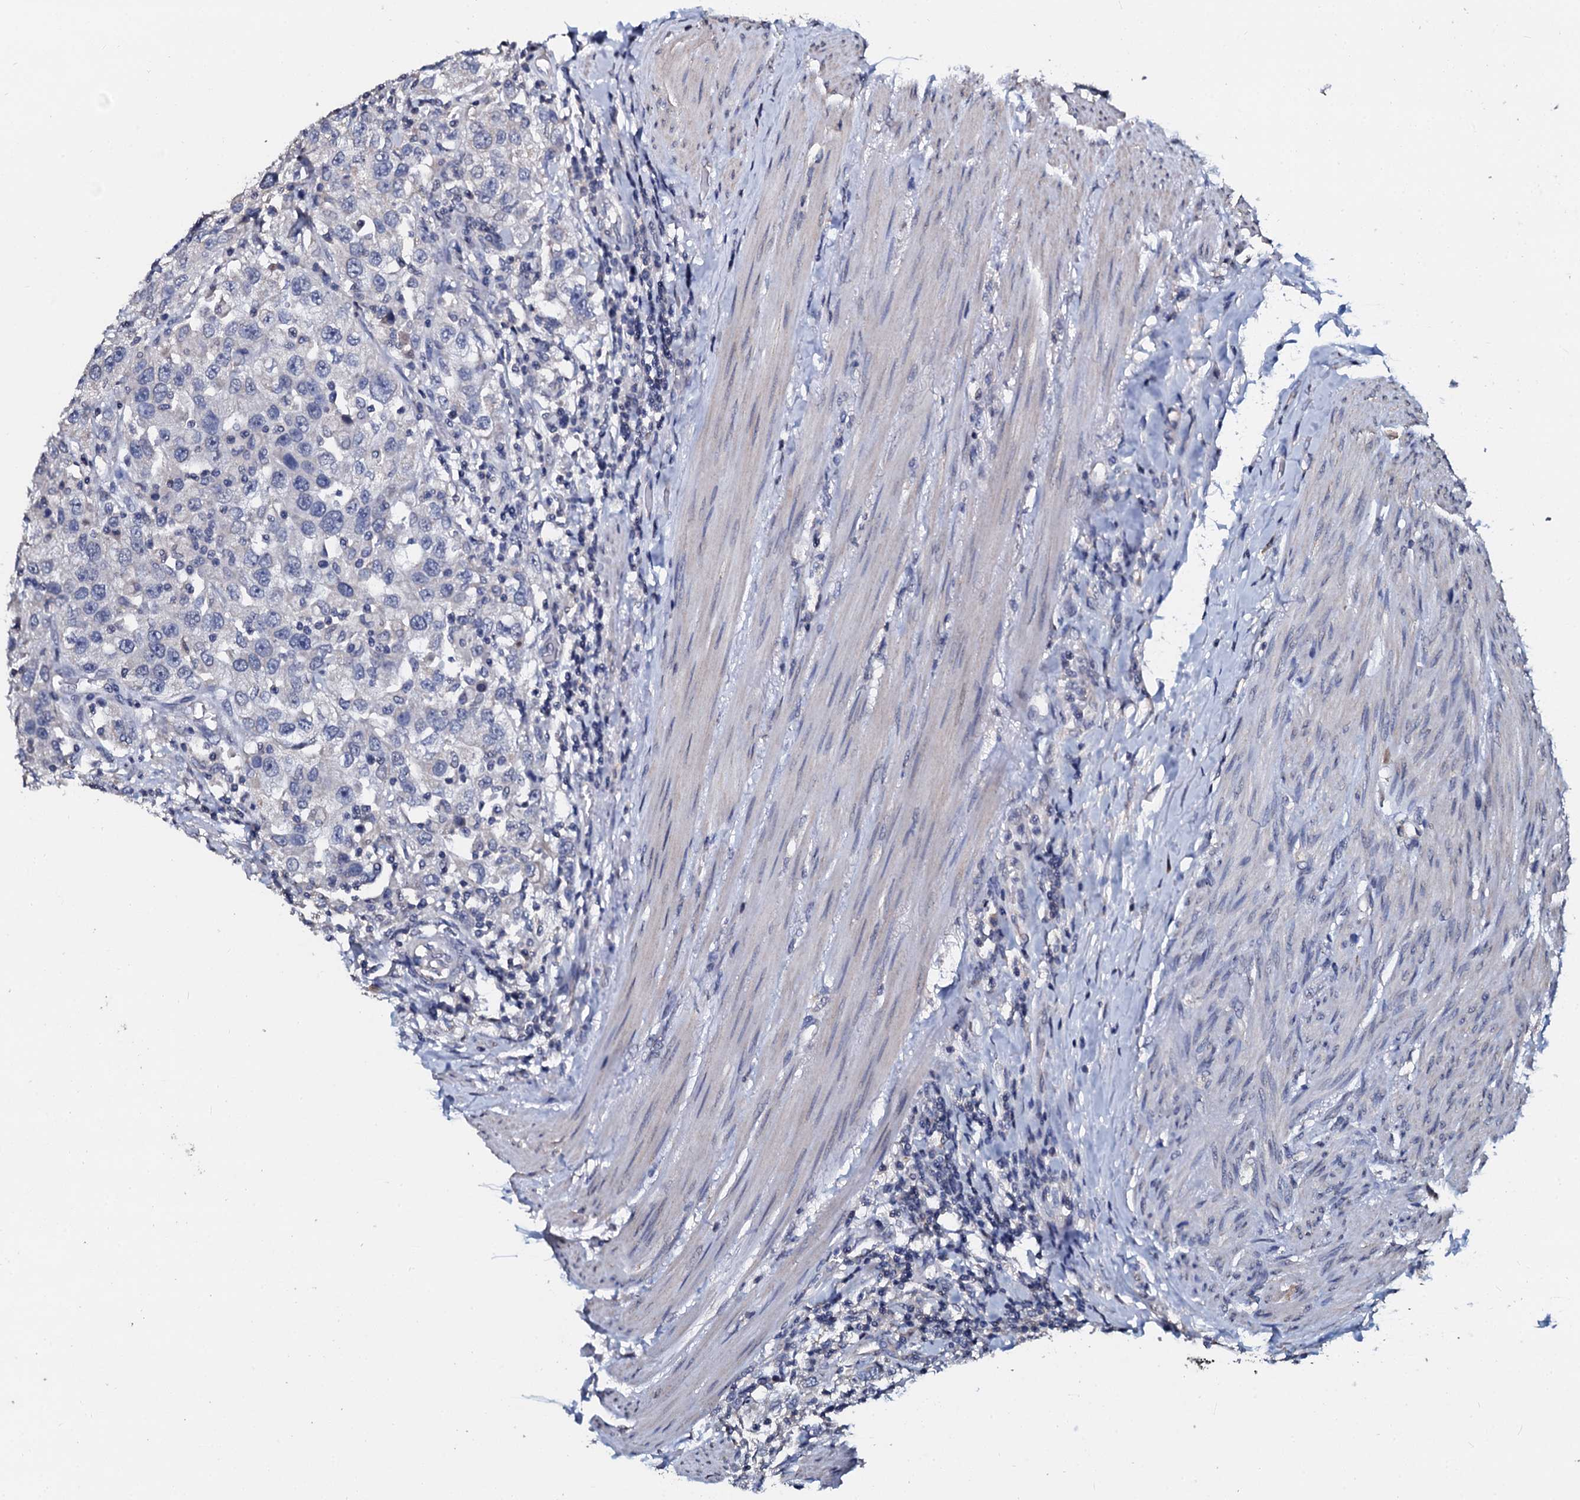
{"staining": {"intensity": "negative", "quantity": "none", "location": "none"}, "tissue": "urothelial cancer", "cell_type": "Tumor cells", "image_type": "cancer", "snomed": [{"axis": "morphology", "description": "Urothelial carcinoma, High grade"}, {"axis": "topography", "description": "Urinary bladder"}], "caption": "This is an immunohistochemistry image of human urothelial cancer. There is no staining in tumor cells.", "gene": "SLC37A4", "patient": {"sex": "female", "age": 80}}